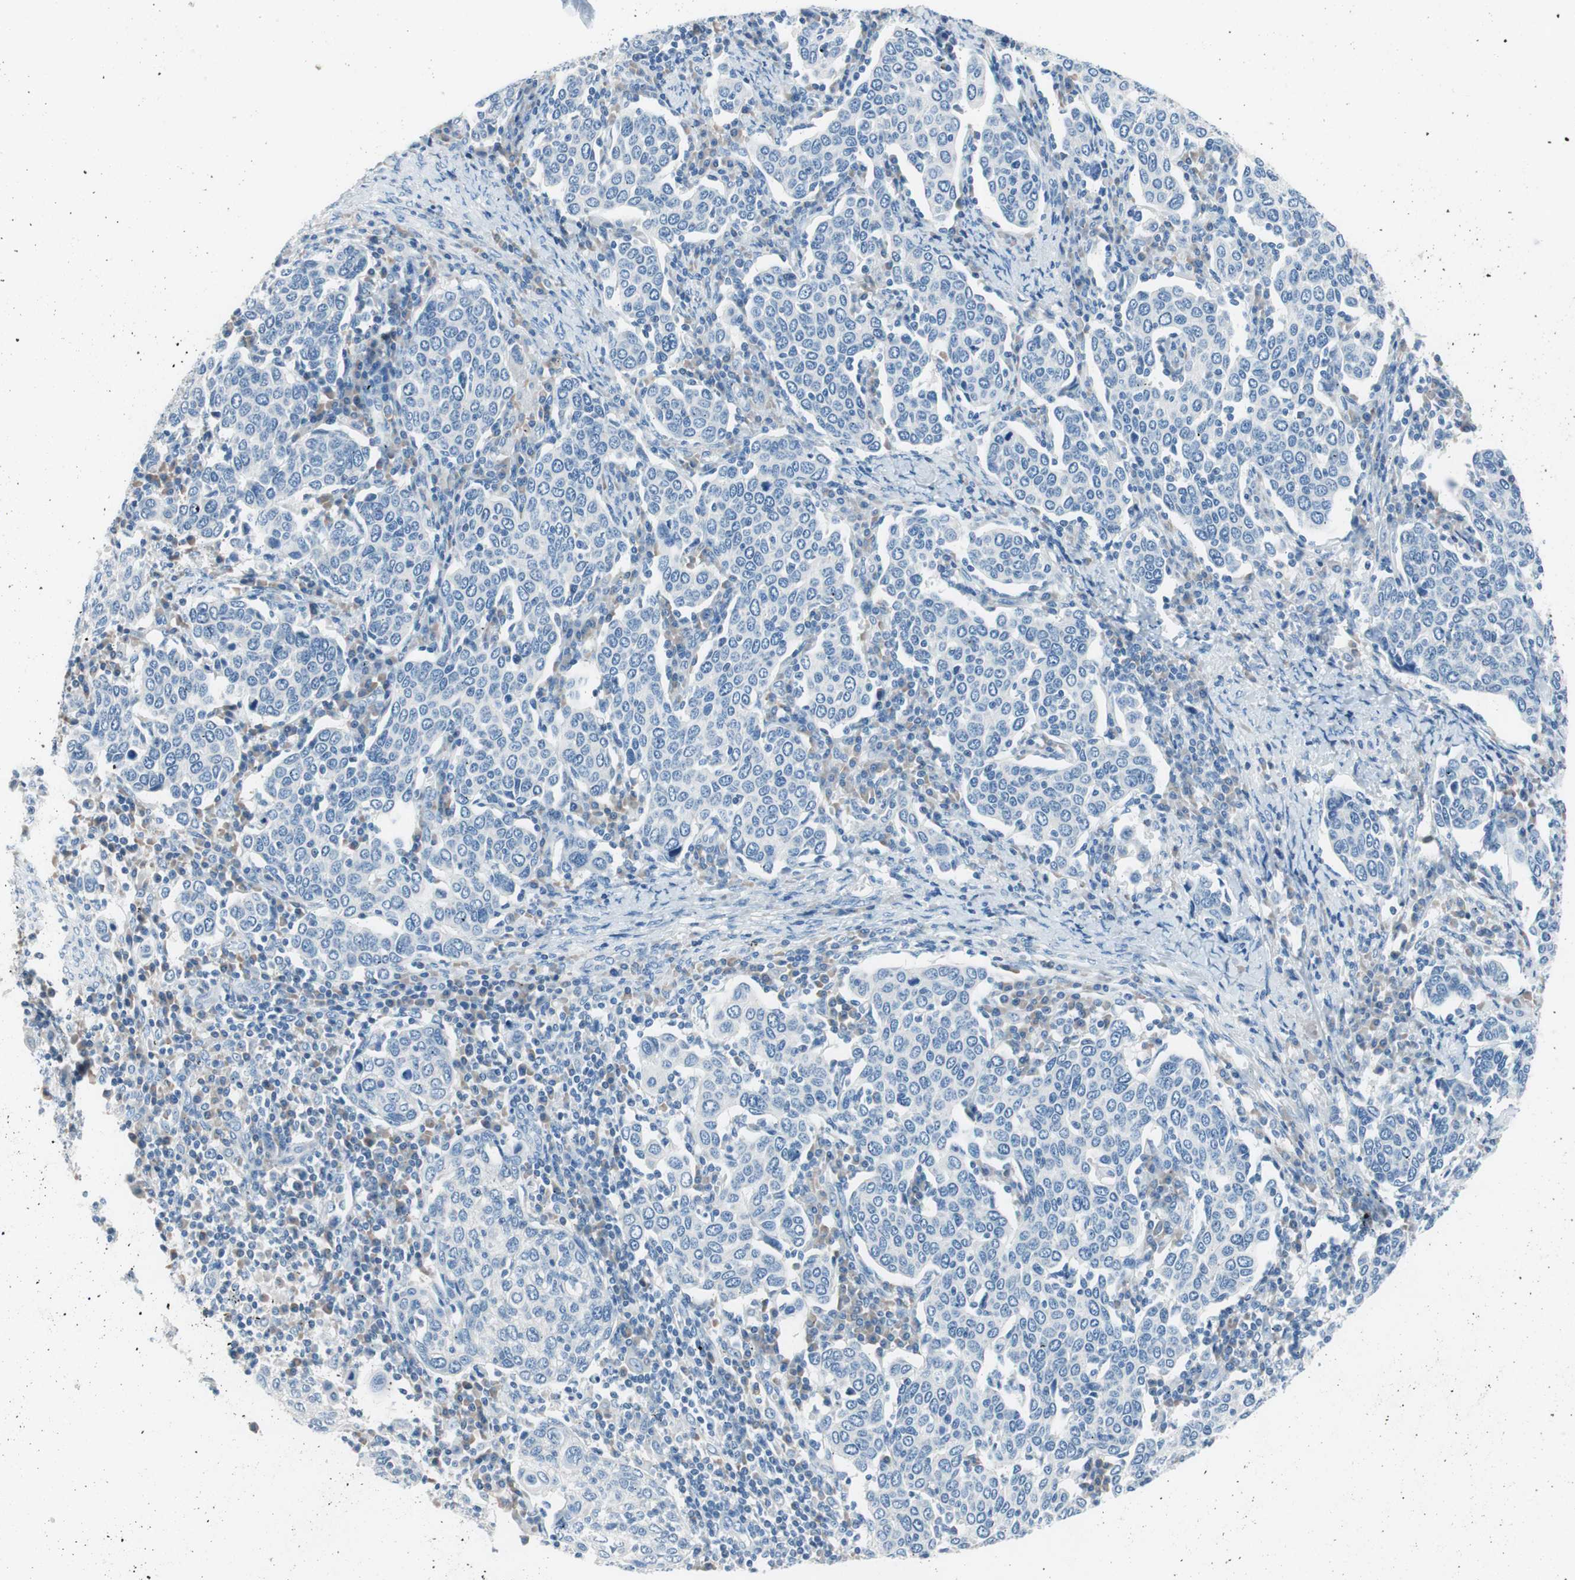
{"staining": {"intensity": "negative", "quantity": "none", "location": "none"}, "tissue": "cervical cancer", "cell_type": "Tumor cells", "image_type": "cancer", "snomed": [{"axis": "morphology", "description": "Squamous cell carcinoma, NOS"}, {"axis": "topography", "description": "Cervix"}], "caption": "Protein analysis of cervical squamous cell carcinoma displays no significant staining in tumor cells.", "gene": "EVA1A", "patient": {"sex": "female", "age": 40}}